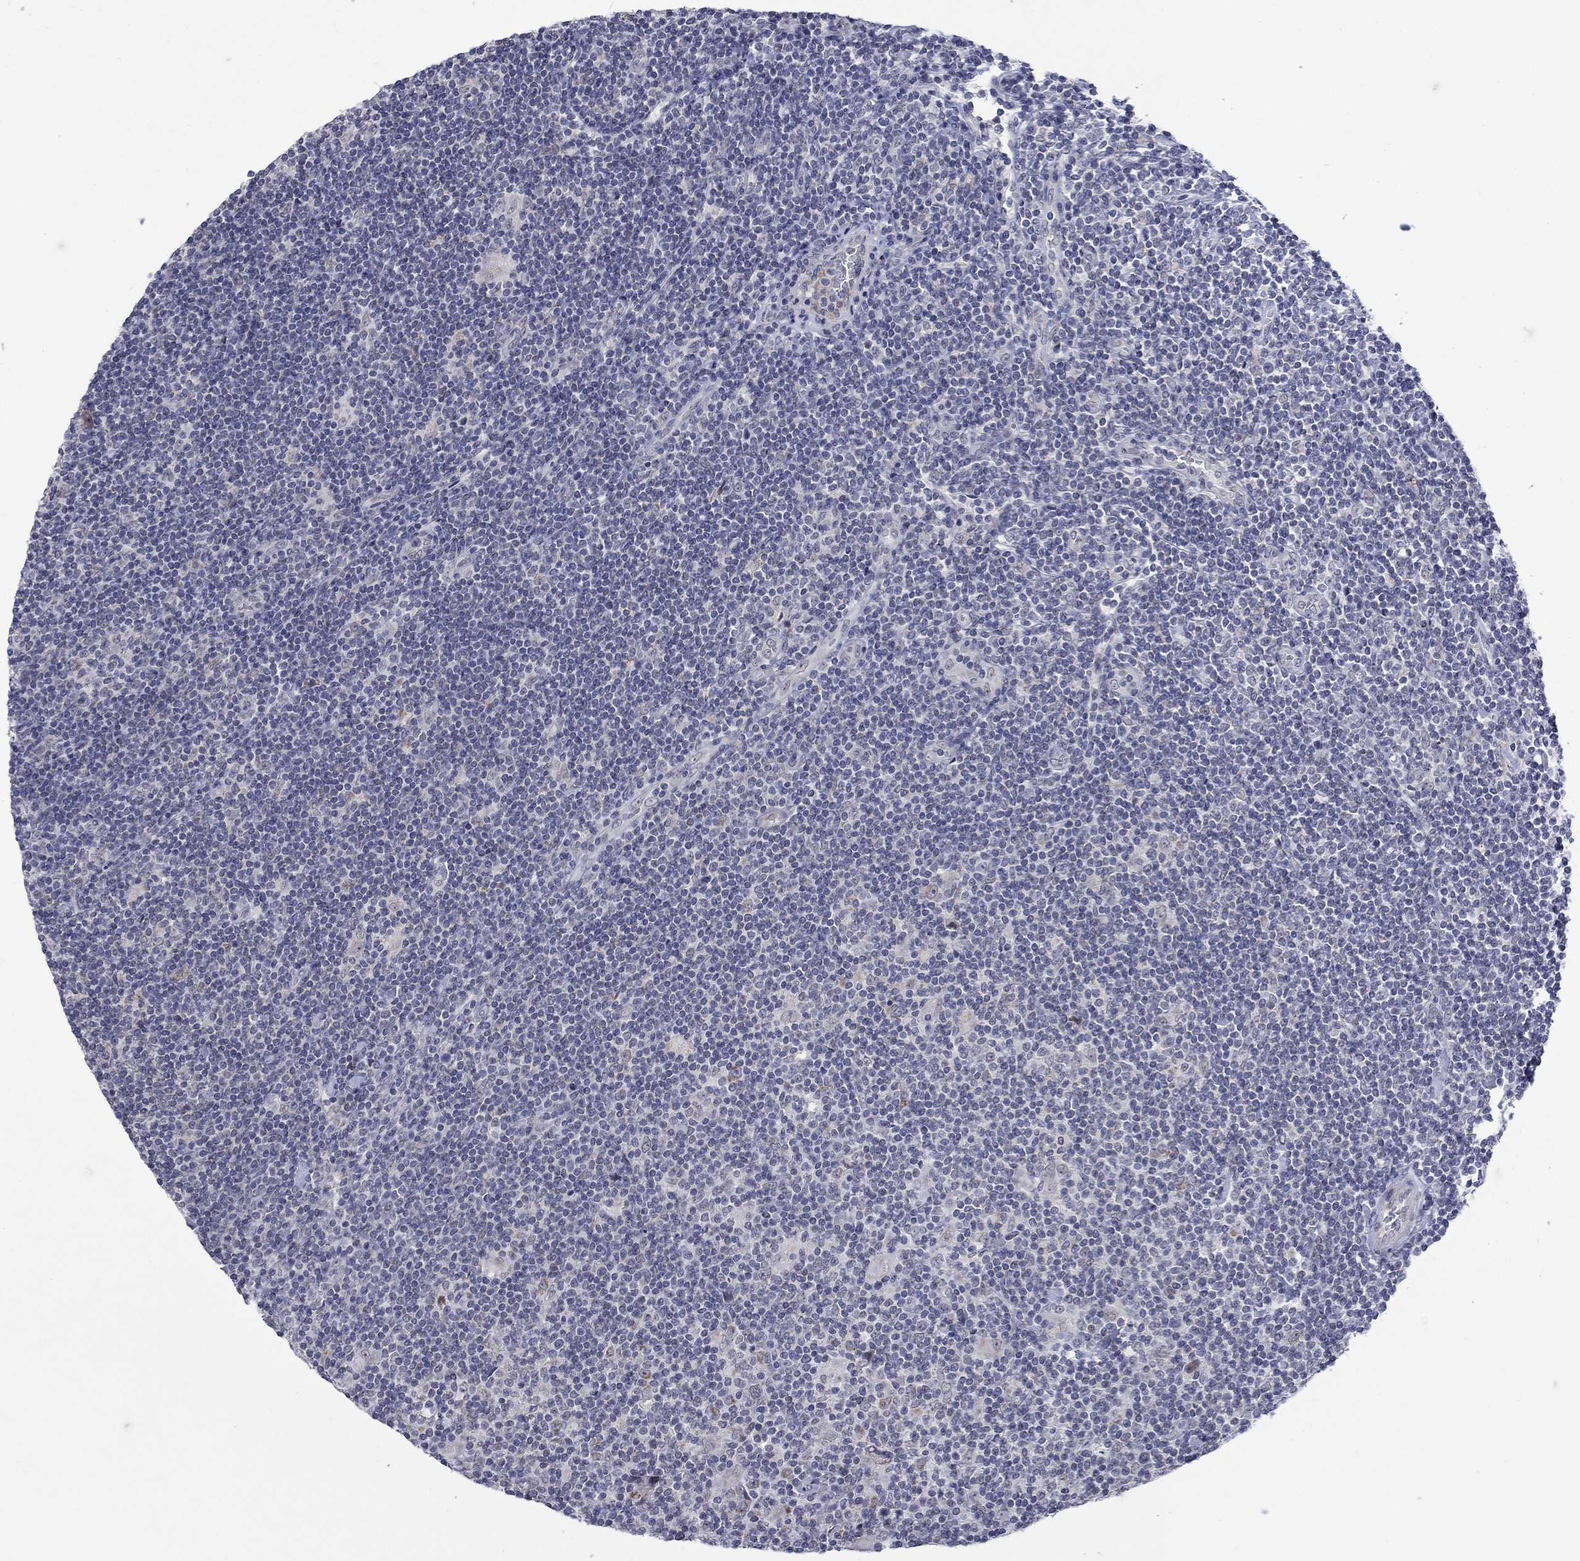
{"staining": {"intensity": "negative", "quantity": "none", "location": "none"}, "tissue": "lymphoma", "cell_type": "Tumor cells", "image_type": "cancer", "snomed": [{"axis": "morphology", "description": "Hodgkin's disease, NOS"}, {"axis": "topography", "description": "Lymph node"}], "caption": "Immunohistochemistry (IHC) of Hodgkin's disease demonstrates no expression in tumor cells. (Brightfield microscopy of DAB immunohistochemistry (IHC) at high magnification).", "gene": "KCNJ16", "patient": {"sex": "male", "age": 40}}